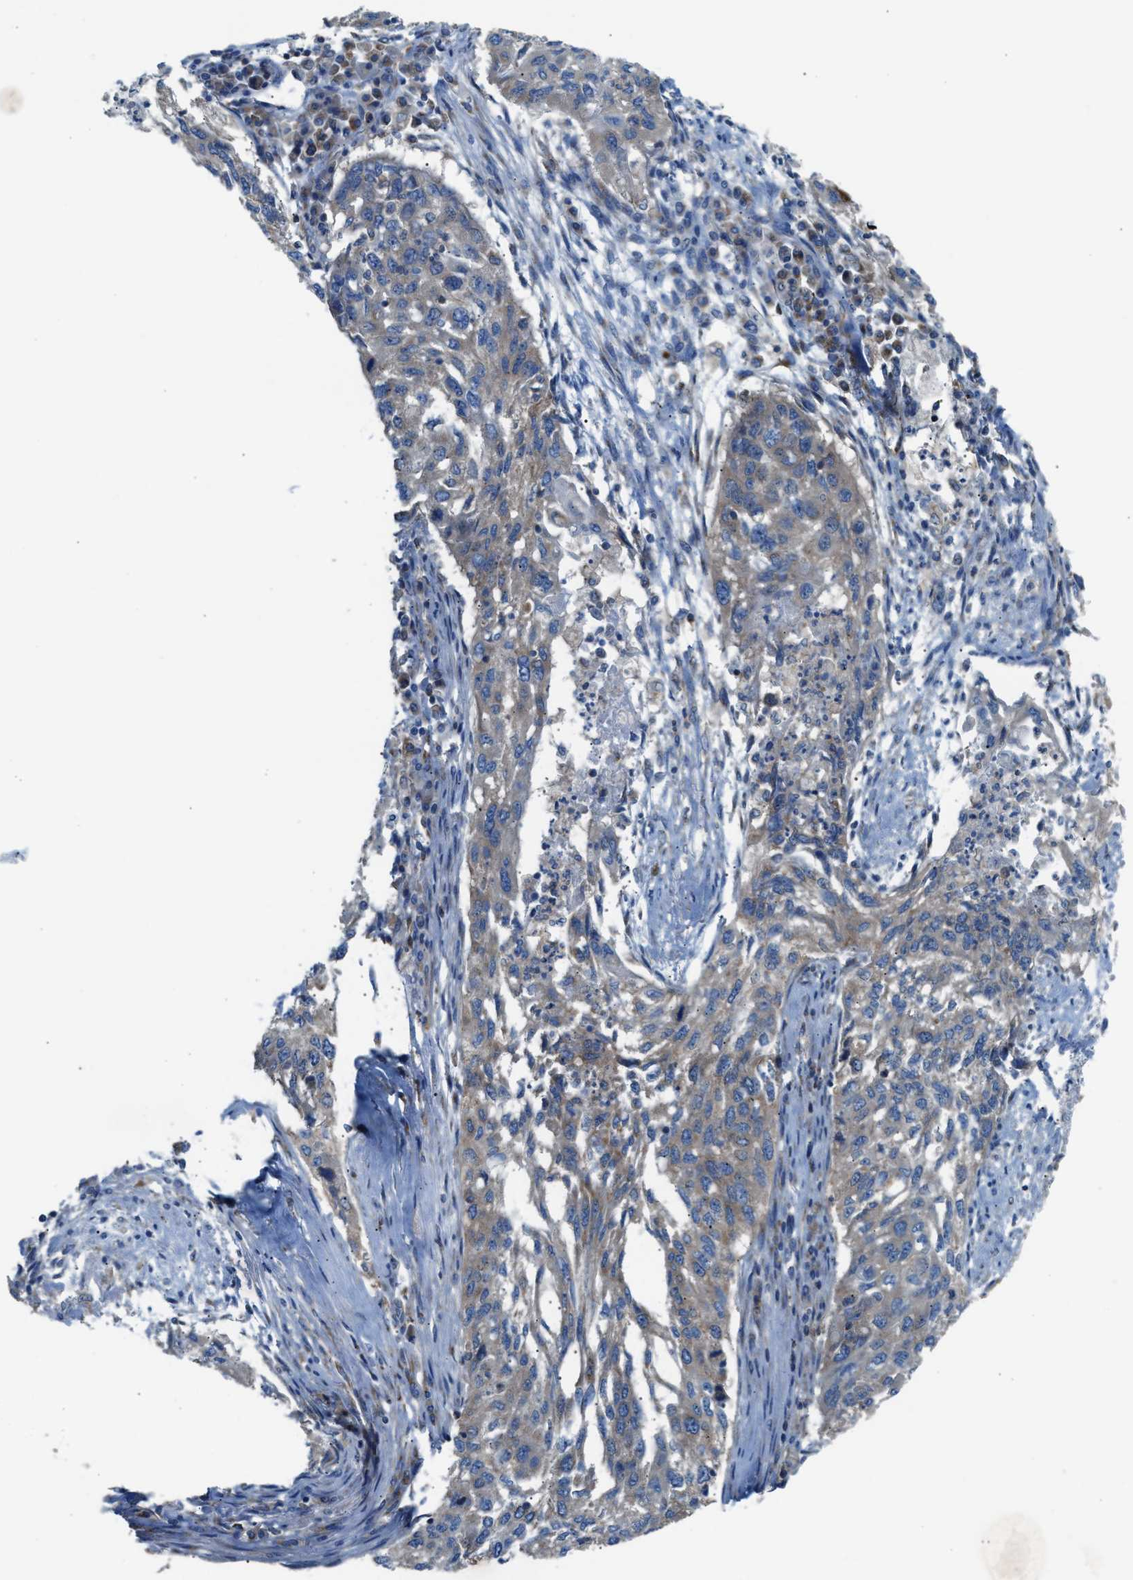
{"staining": {"intensity": "weak", "quantity": ">75%", "location": "cytoplasmic/membranous"}, "tissue": "lung cancer", "cell_type": "Tumor cells", "image_type": "cancer", "snomed": [{"axis": "morphology", "description": "Squamous cell carcinoma, NOS"}, {"axis": "topography", "description": "Lung"}], "caption": "Immunohistochemical staining of human squamous cell carcinoma (lung) displays weak cytoplasmic/membranous protein expression in about >75% of tumor cells. (Brightfield microscopy of DAB IHC at high magnification).", "gene": "TBC1D15", "patient": {"sex": "female", "age": 63}}